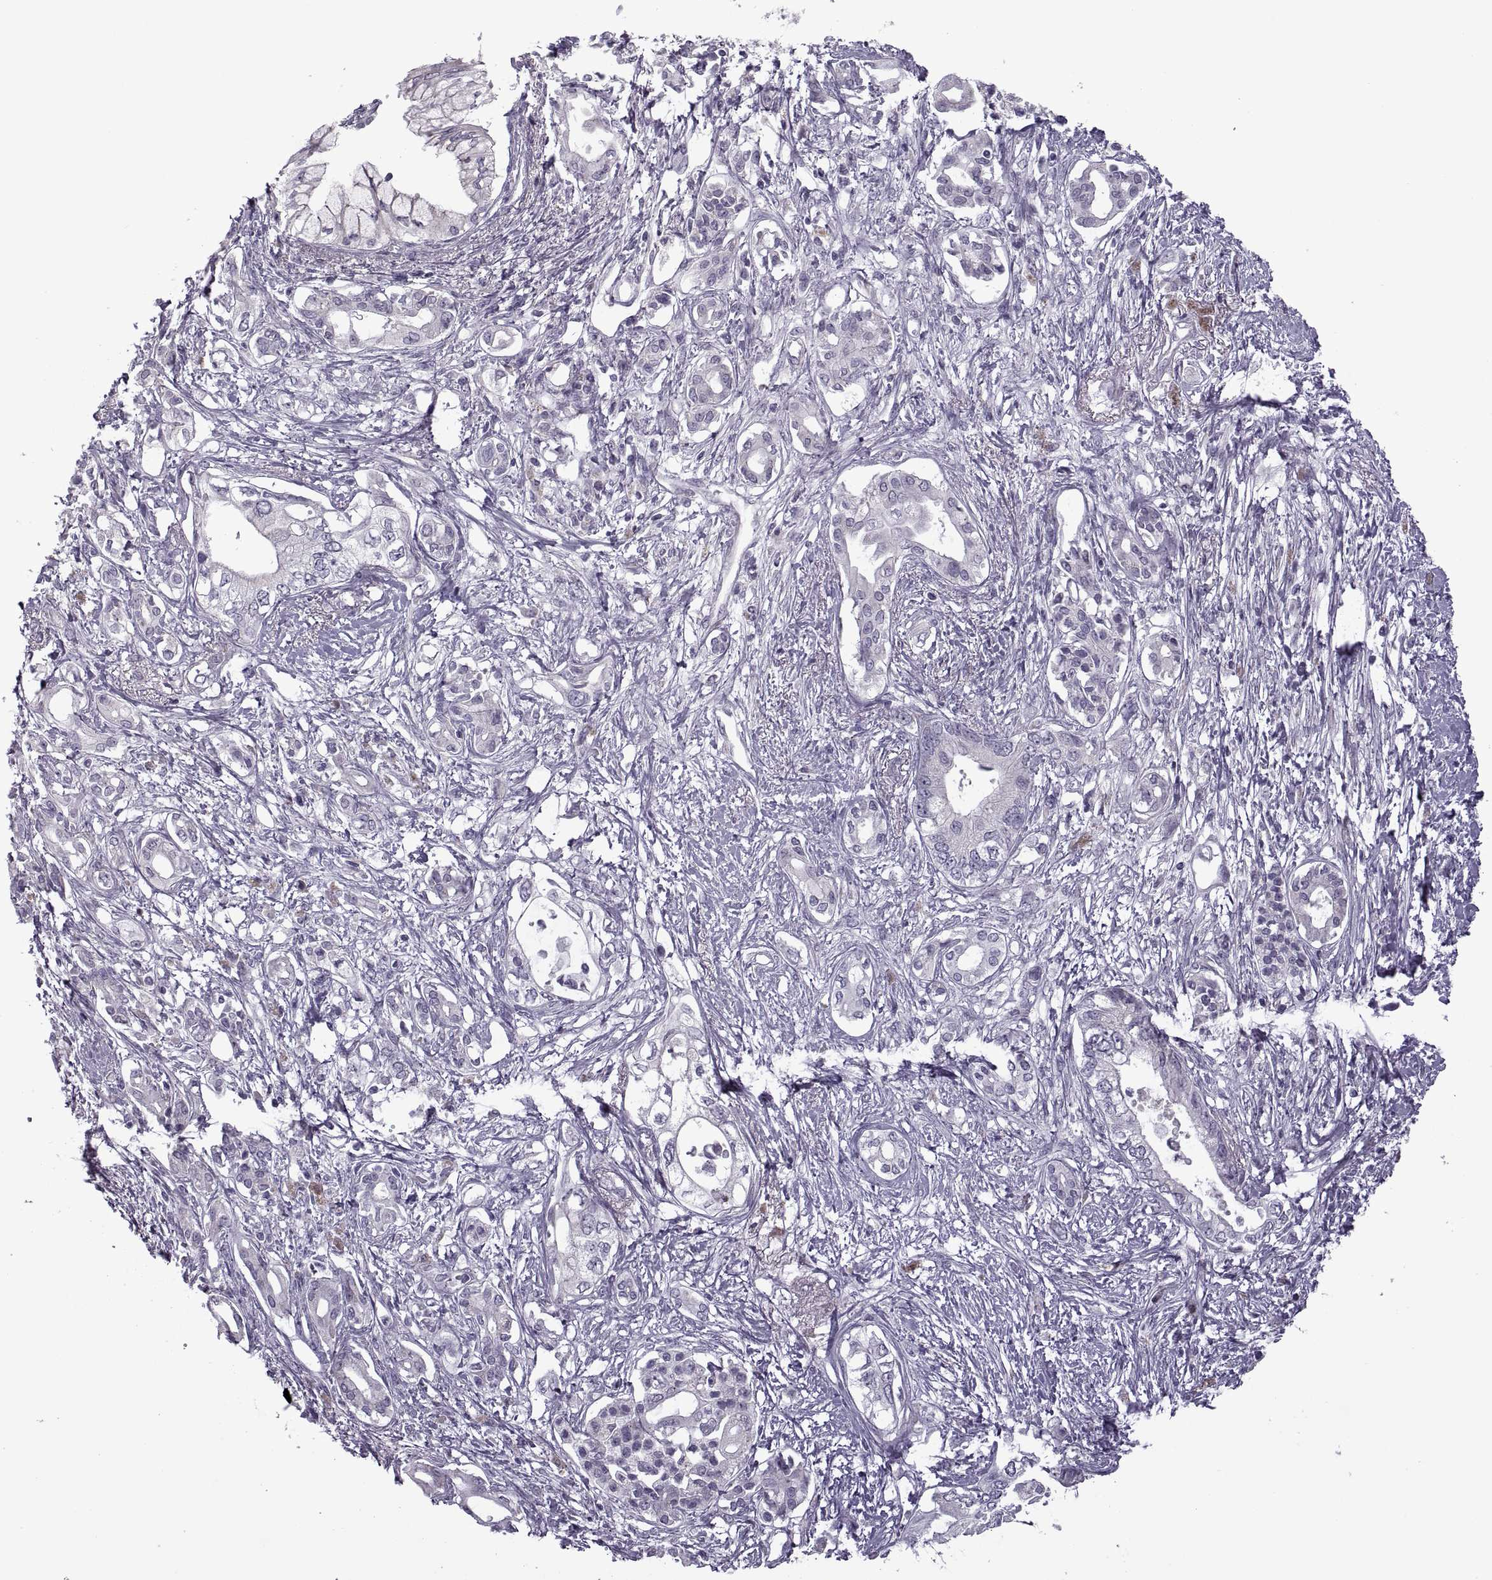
{"staining": {"intensity": "negative", "quantity": "none", "location": "none"}, "tissue": "pancreatic cancer", "cell_type": "Tumor cells", "image_type": "cancer", "snomed": [{"axis": "morphology", "description": "Adenocarcinoma, NOS"}, {"axis": "topography", "description": "Pancreas"}], "caption": "DAB (3,3'-diaminobenzidine) immunohistochemical staining of pancreatic adenocarcinoma reveals no significant staining in tumor cells.", "gene": "RIPK4", "patient": {"sex": "female", "age": 63}}